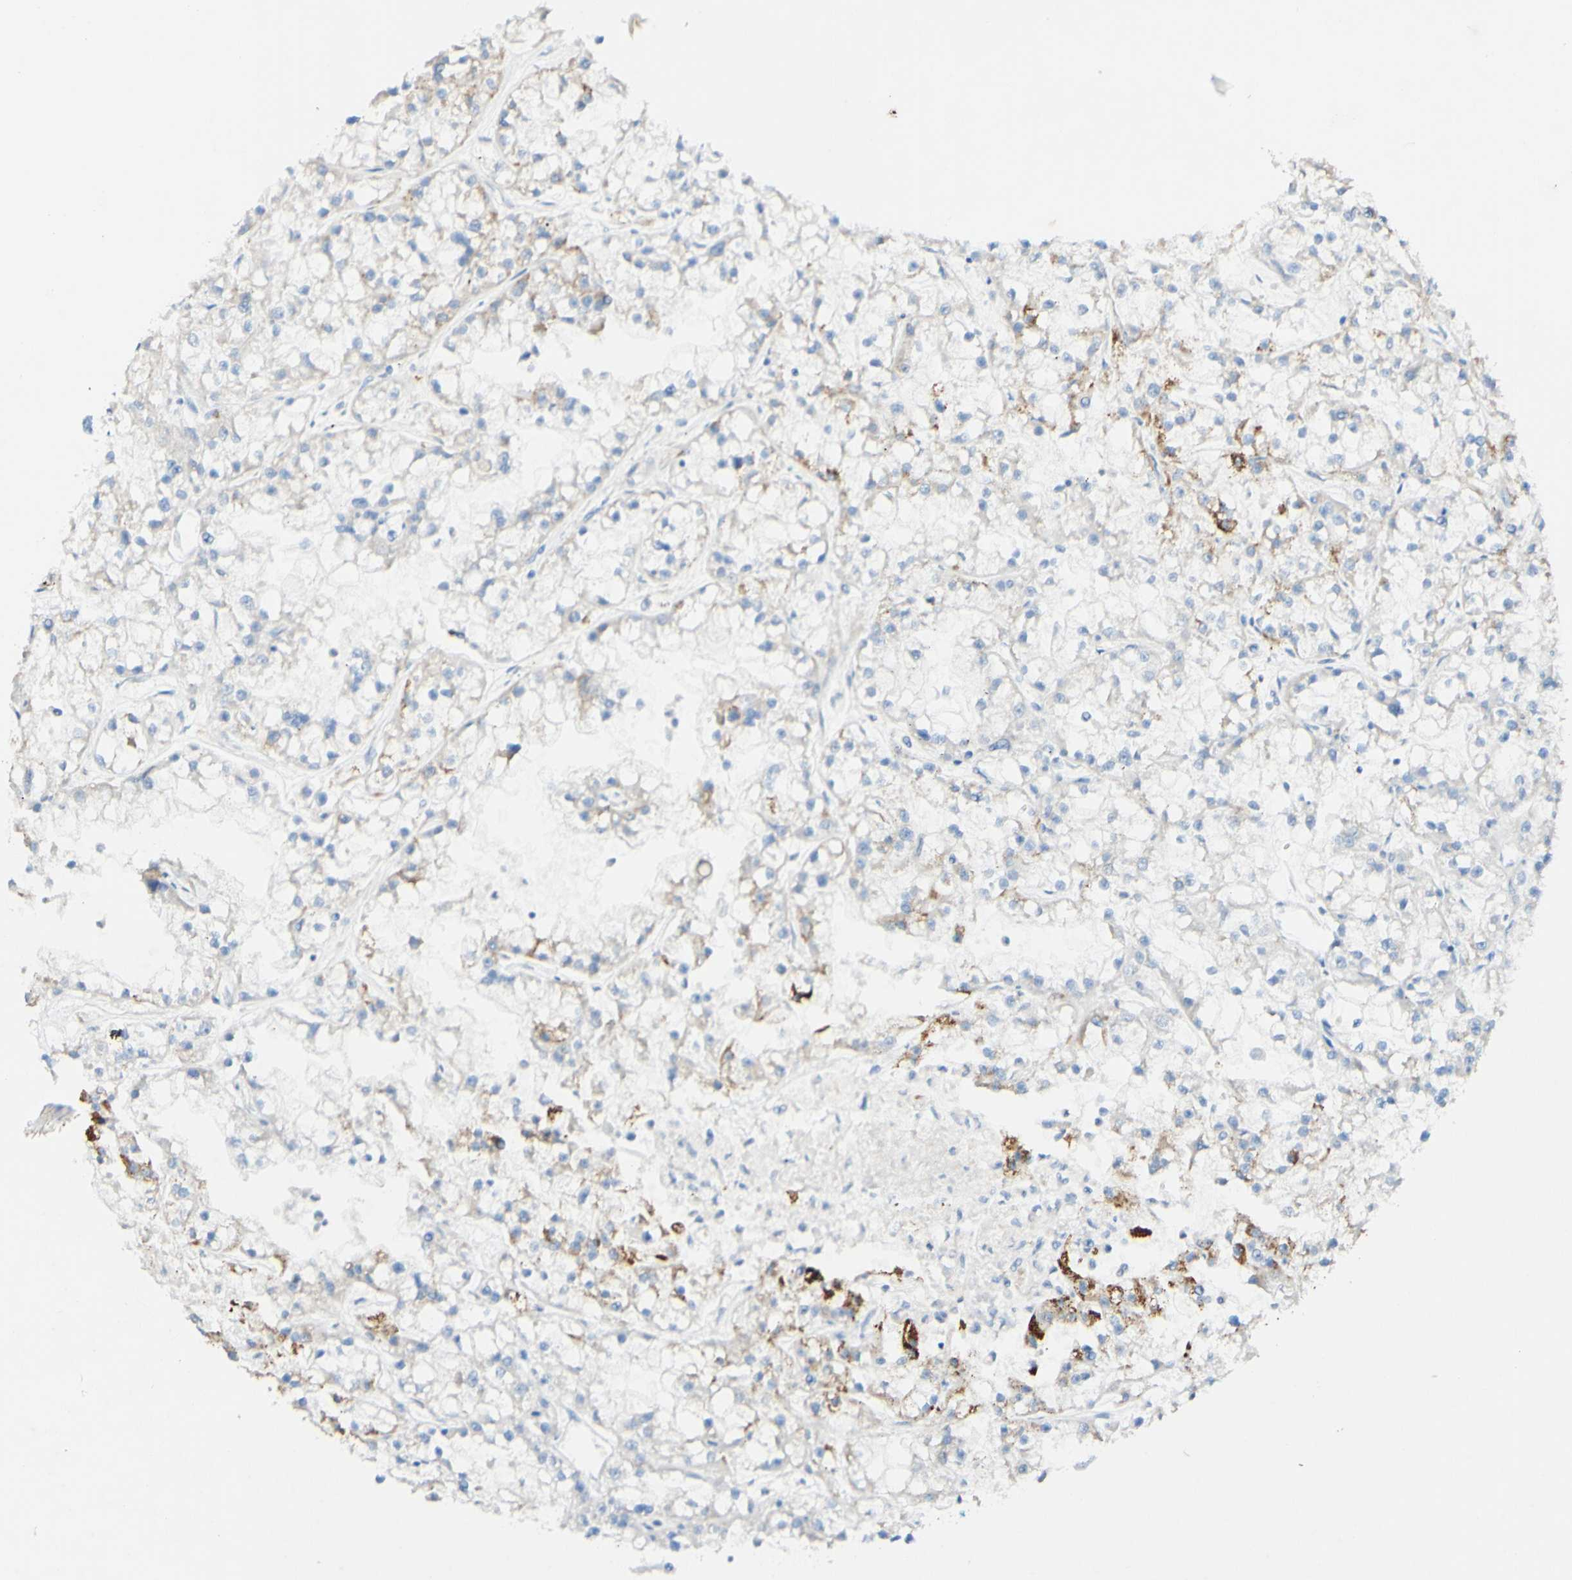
{"staining": {"intensity": "moderate", "quantity": "<25%", "location": "cytoplasmic/membranous"}, "tissue": "renal cancer", "cell_type": "Tumor cells", "image_type": "cancer", "snomed": [{"axis": "morphology", "description": "Adenocarcinoma, NOS"}, {"axis": "topography", "description": "Kidney"}], "caption": "Human renal cancer stained with a protein marker exhibits moderate staining in tumor cells.", "gene": "FGF4", "patient": {"sex": "female", "age": 52}}